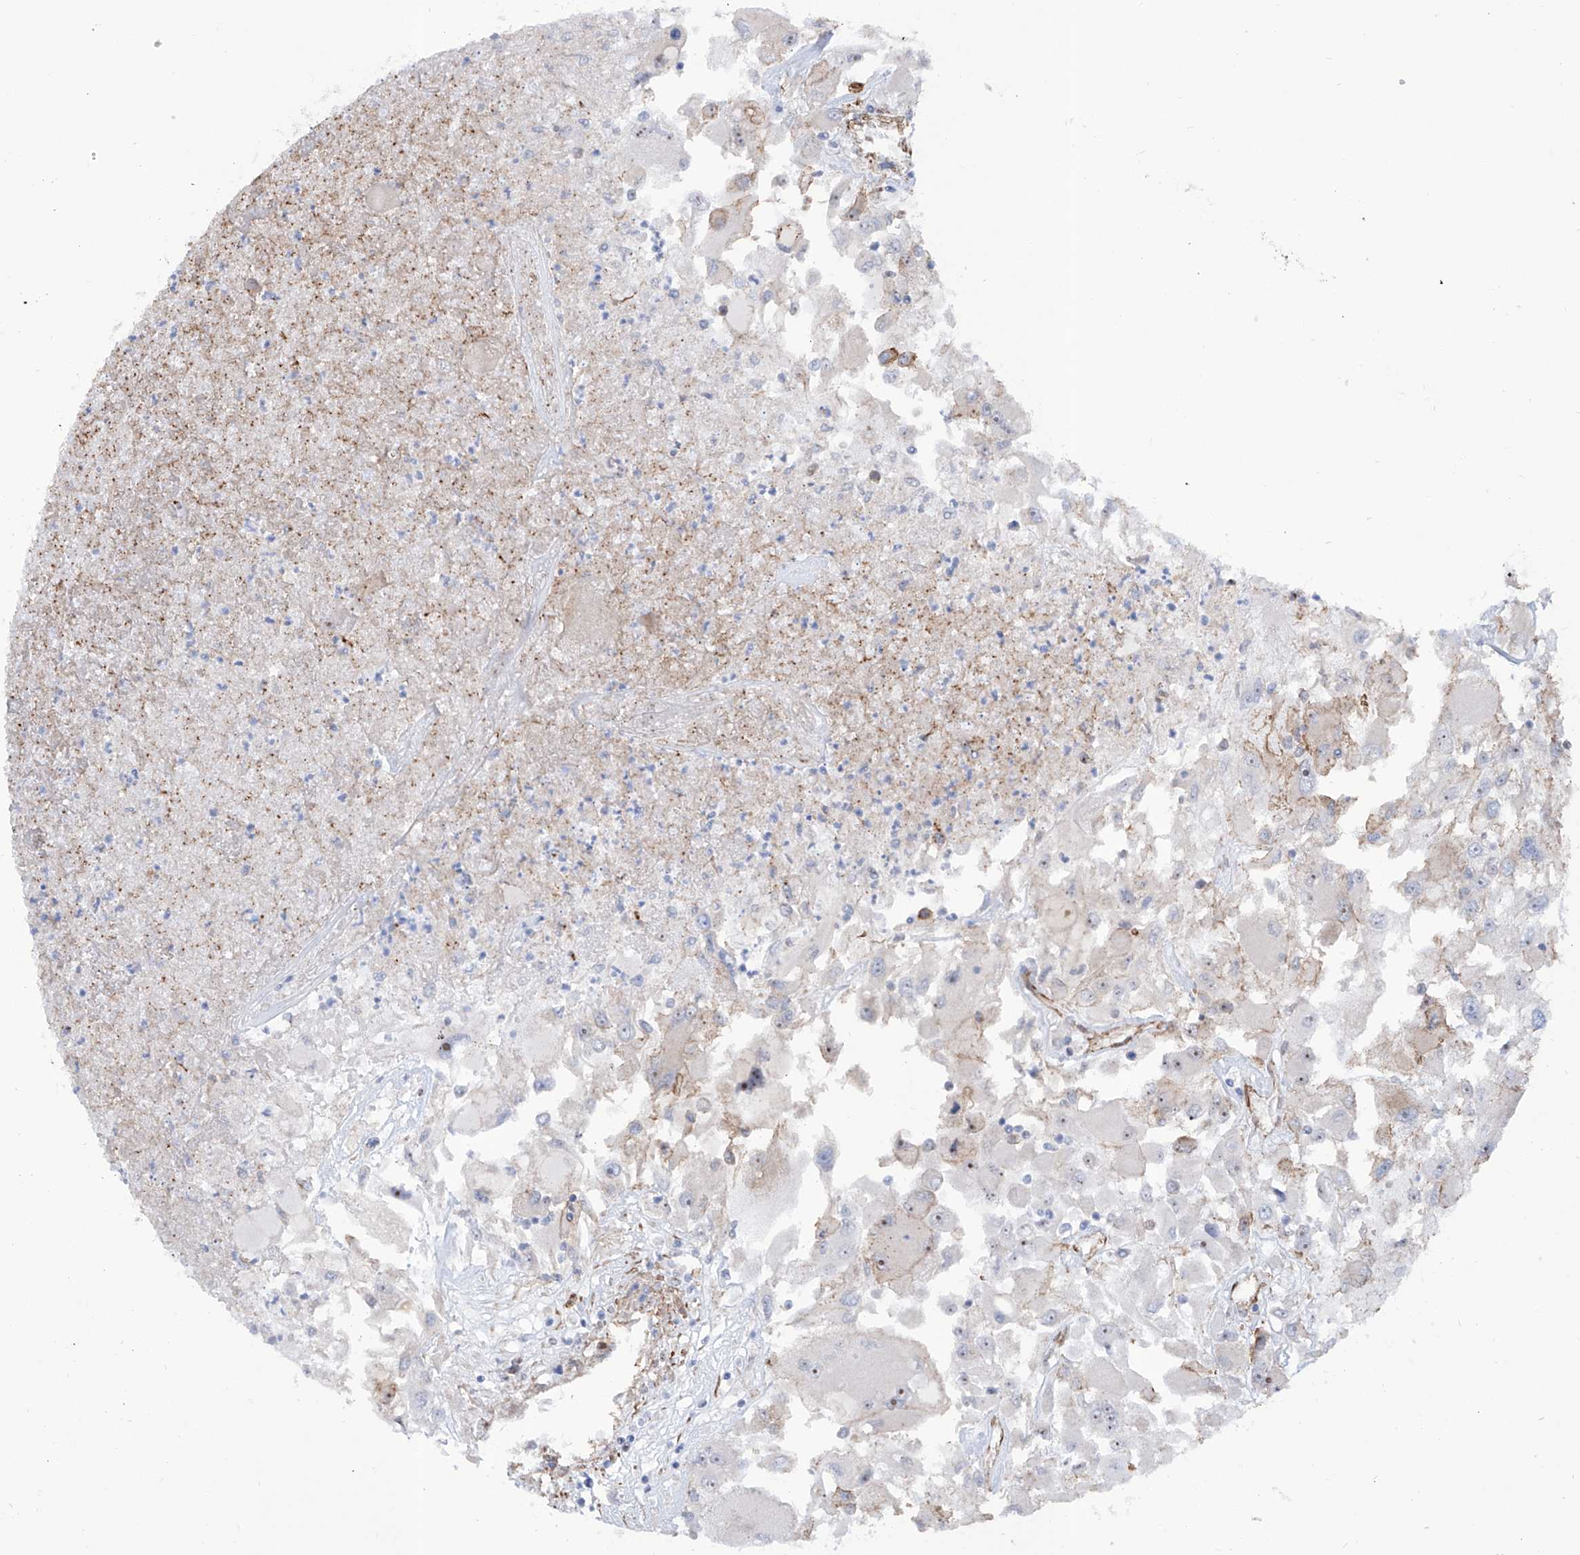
{"staining": {"intensity": "negative", "quantity": "none", "location": "none"}, "tissue": "renal cancer", "cell_type": "Tumor cells", "image_type": "cancer", "snomed": [{"axis": "morphology", "description": "Adenocarcinoma, NOS"}, {"axis": "topography", "description": "Kidney"}], "caption": "This is a histopathology image of IHC staining of renal cancer, which shows no positivity in tumor cells.", "gene": "ZNF490", "patient": {"sex": "female", "age": 52}}